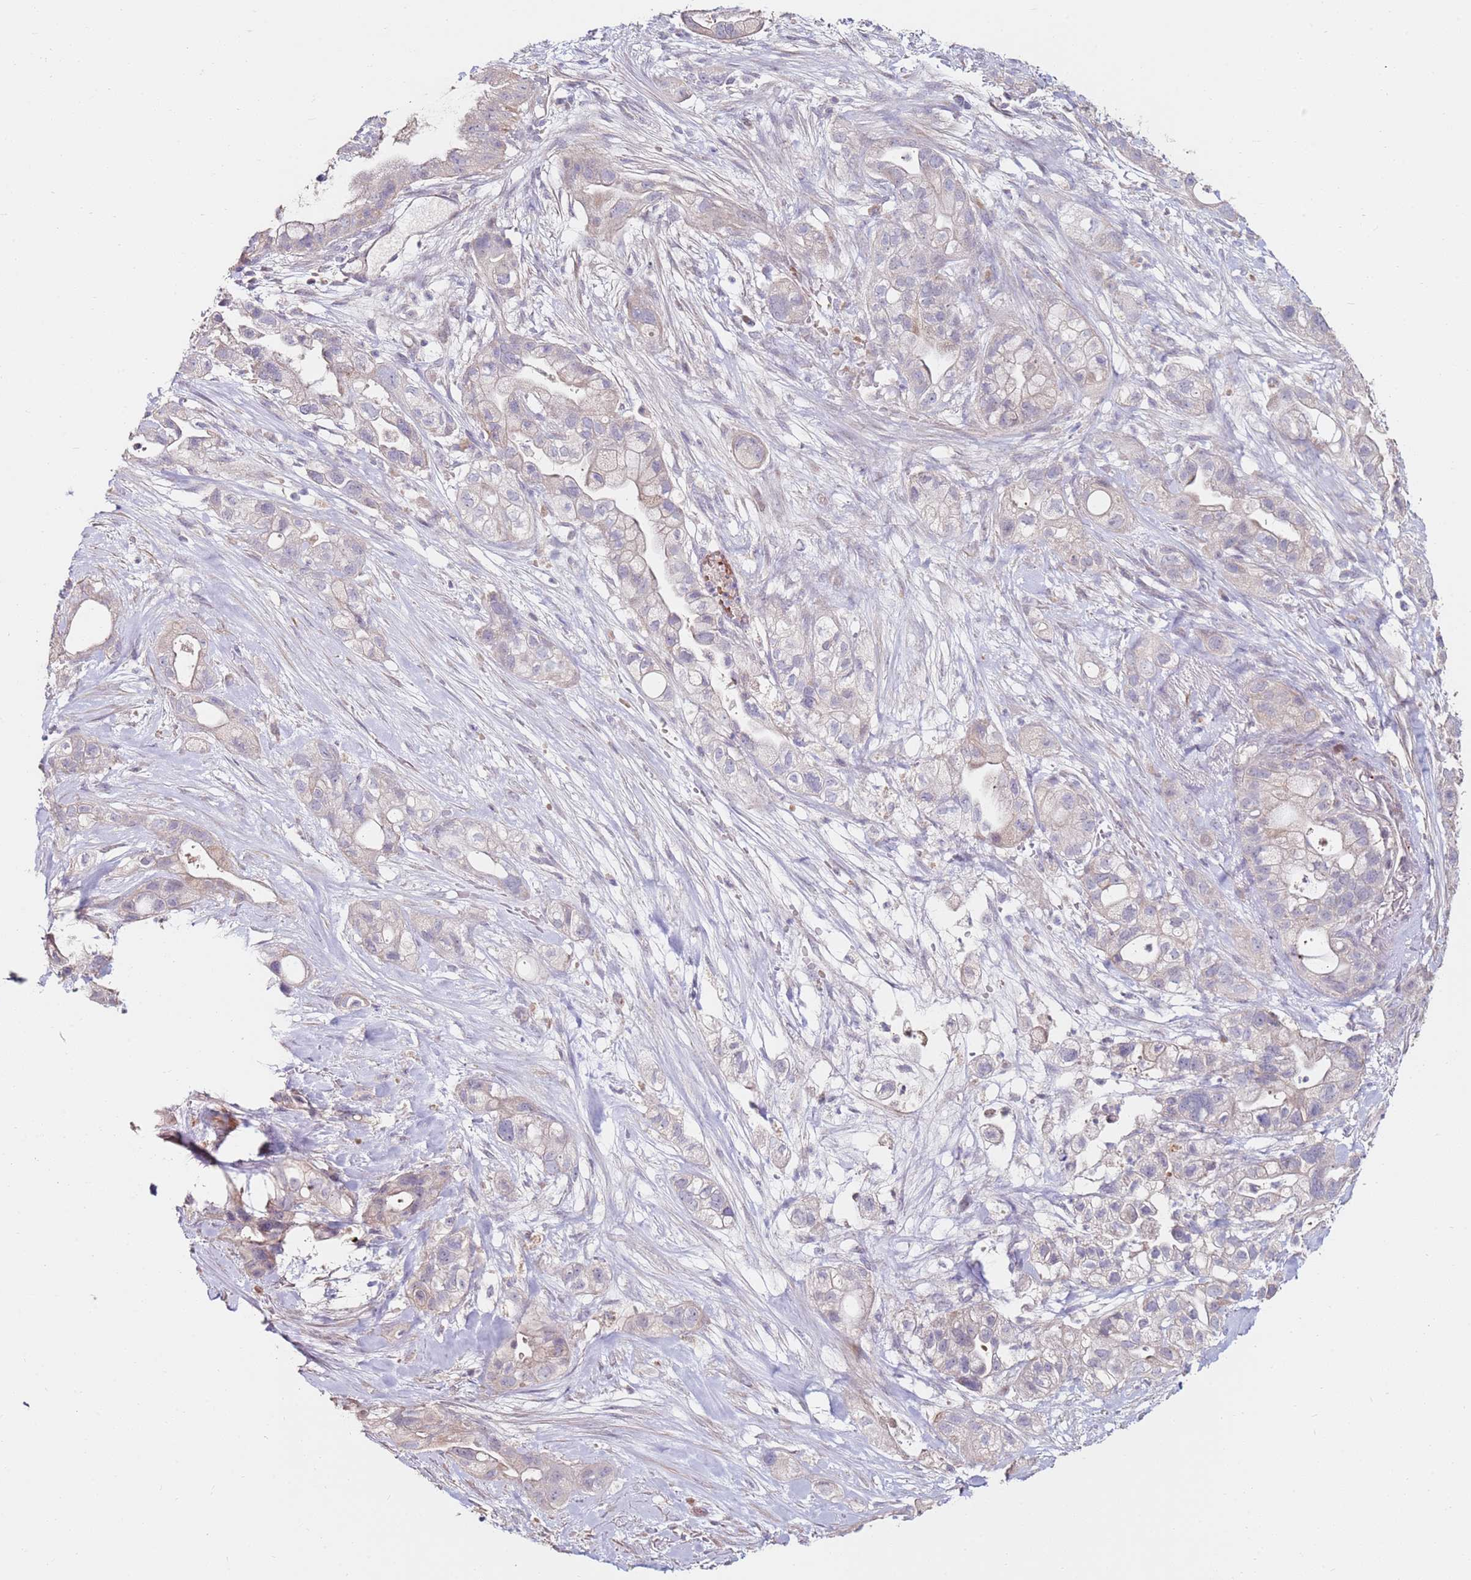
{"staining": {"intensity": "negative", "quantity": "none", "location": "none"}, "tissue": "pancreatic cancer", "cell_type": "Tumor cells", "image_type": "cancer", "snomed": [{"axis": "morphology", "description": "Adenocarcinoma, NOS"}, {"axis": "topography", "description": "Pancreas"}], "caption": "This micrograph is of pancreatic cancer (adenocarcinoma) stained with IHC to label a protein in brown with the nuclei are counter-stained blue. There is no positivity in tumor cells.", "gene": "RARS2", "patient": {"sex": "male", "age": 44}}